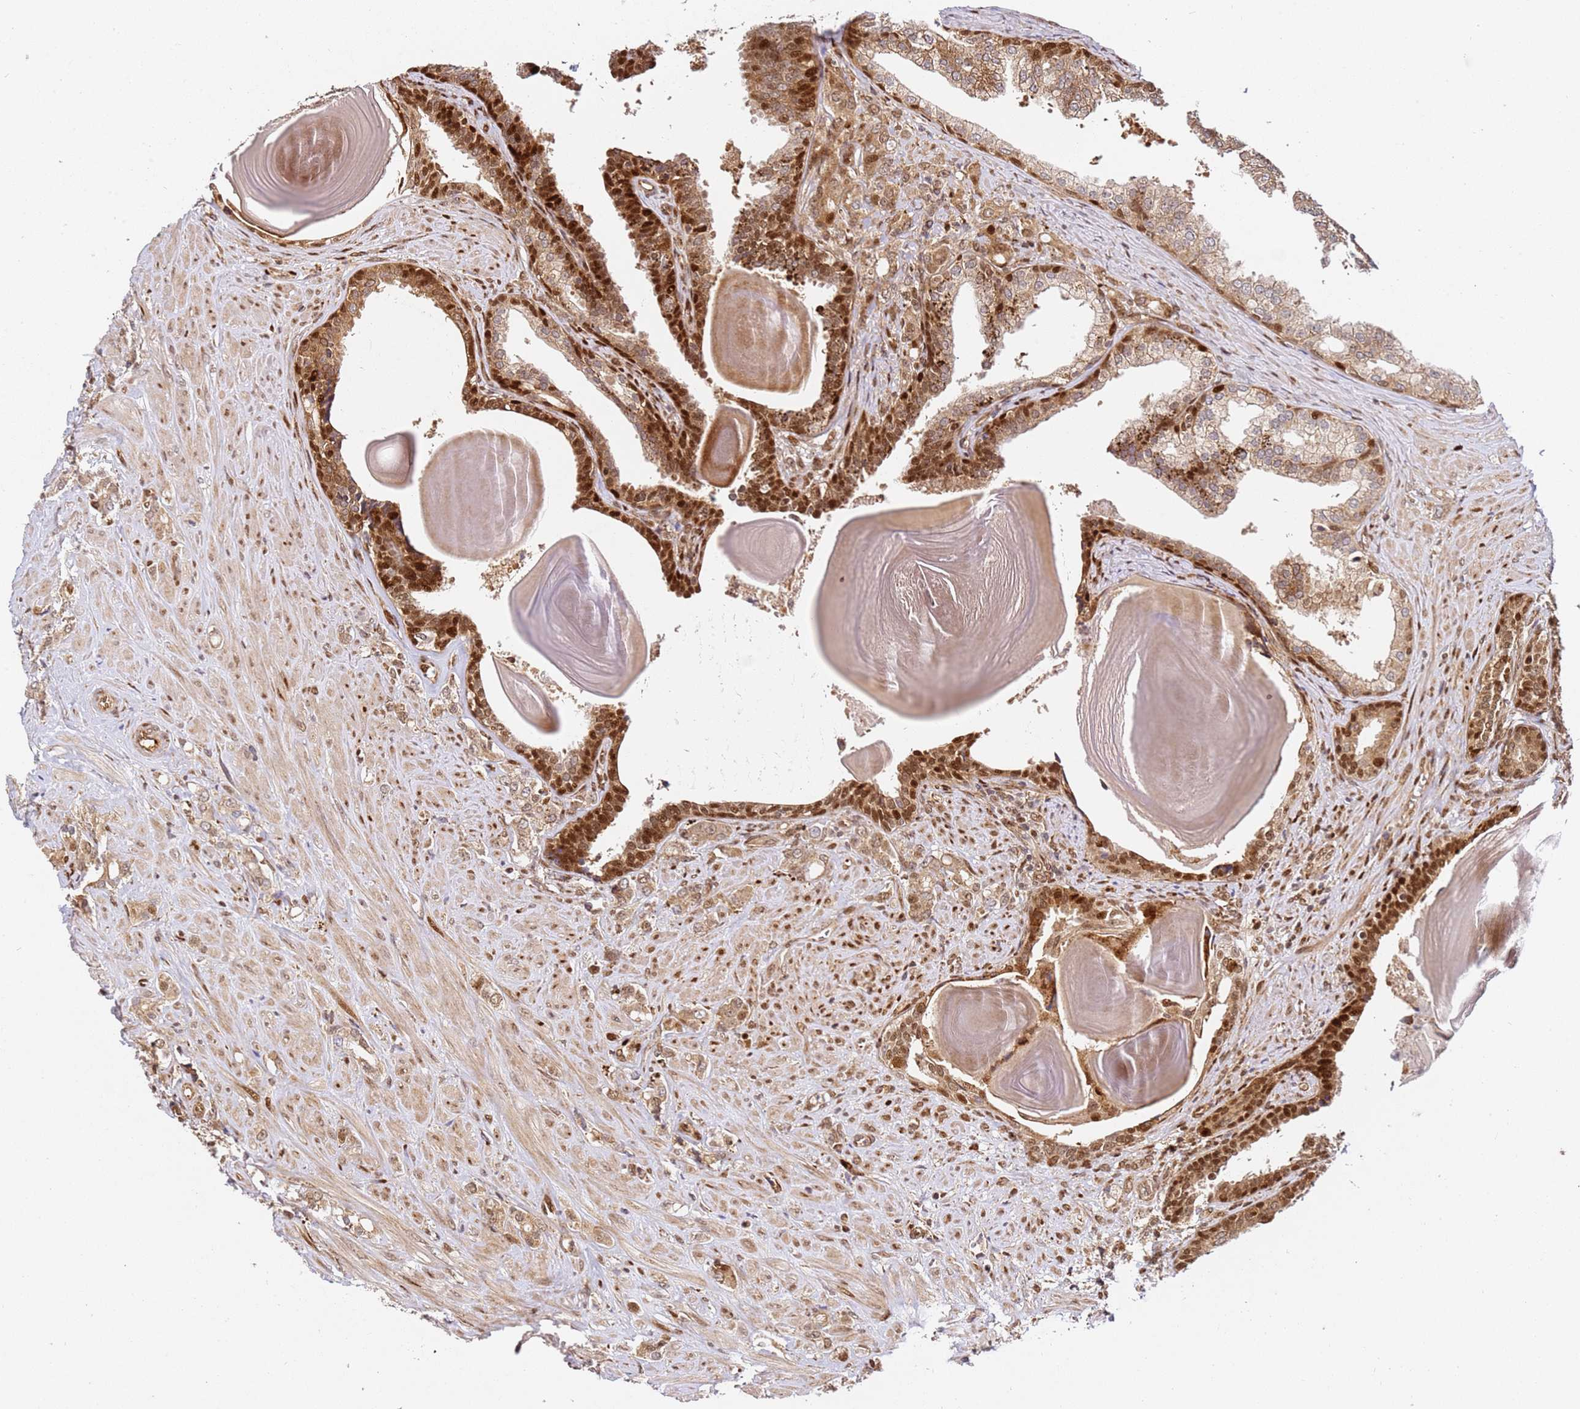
{"staining": {"intensity": "moderate", "quantity": ">75%", "location": "cytoplasmic/membranous,nuclear"}, "tissue": "prostate cancer", "cell_type": "Tumor cells", "image_type": "cancer", "snomed": [{"axis": "morphology", "description": "Adenocarcinoma, High grade"}, {"axis": "topography", "description": "Prostate"}], "caption": "This micrograph shows immunohistochemistry (IHC) staining of prostate cancer (high-grade adenocarcinoma), with medium moderate cytoplasmic/membranous and nuclear expression in about >75% of tumor cells.", "gene": "SMOX", "patient": {"sex": "male", "age": 62}}